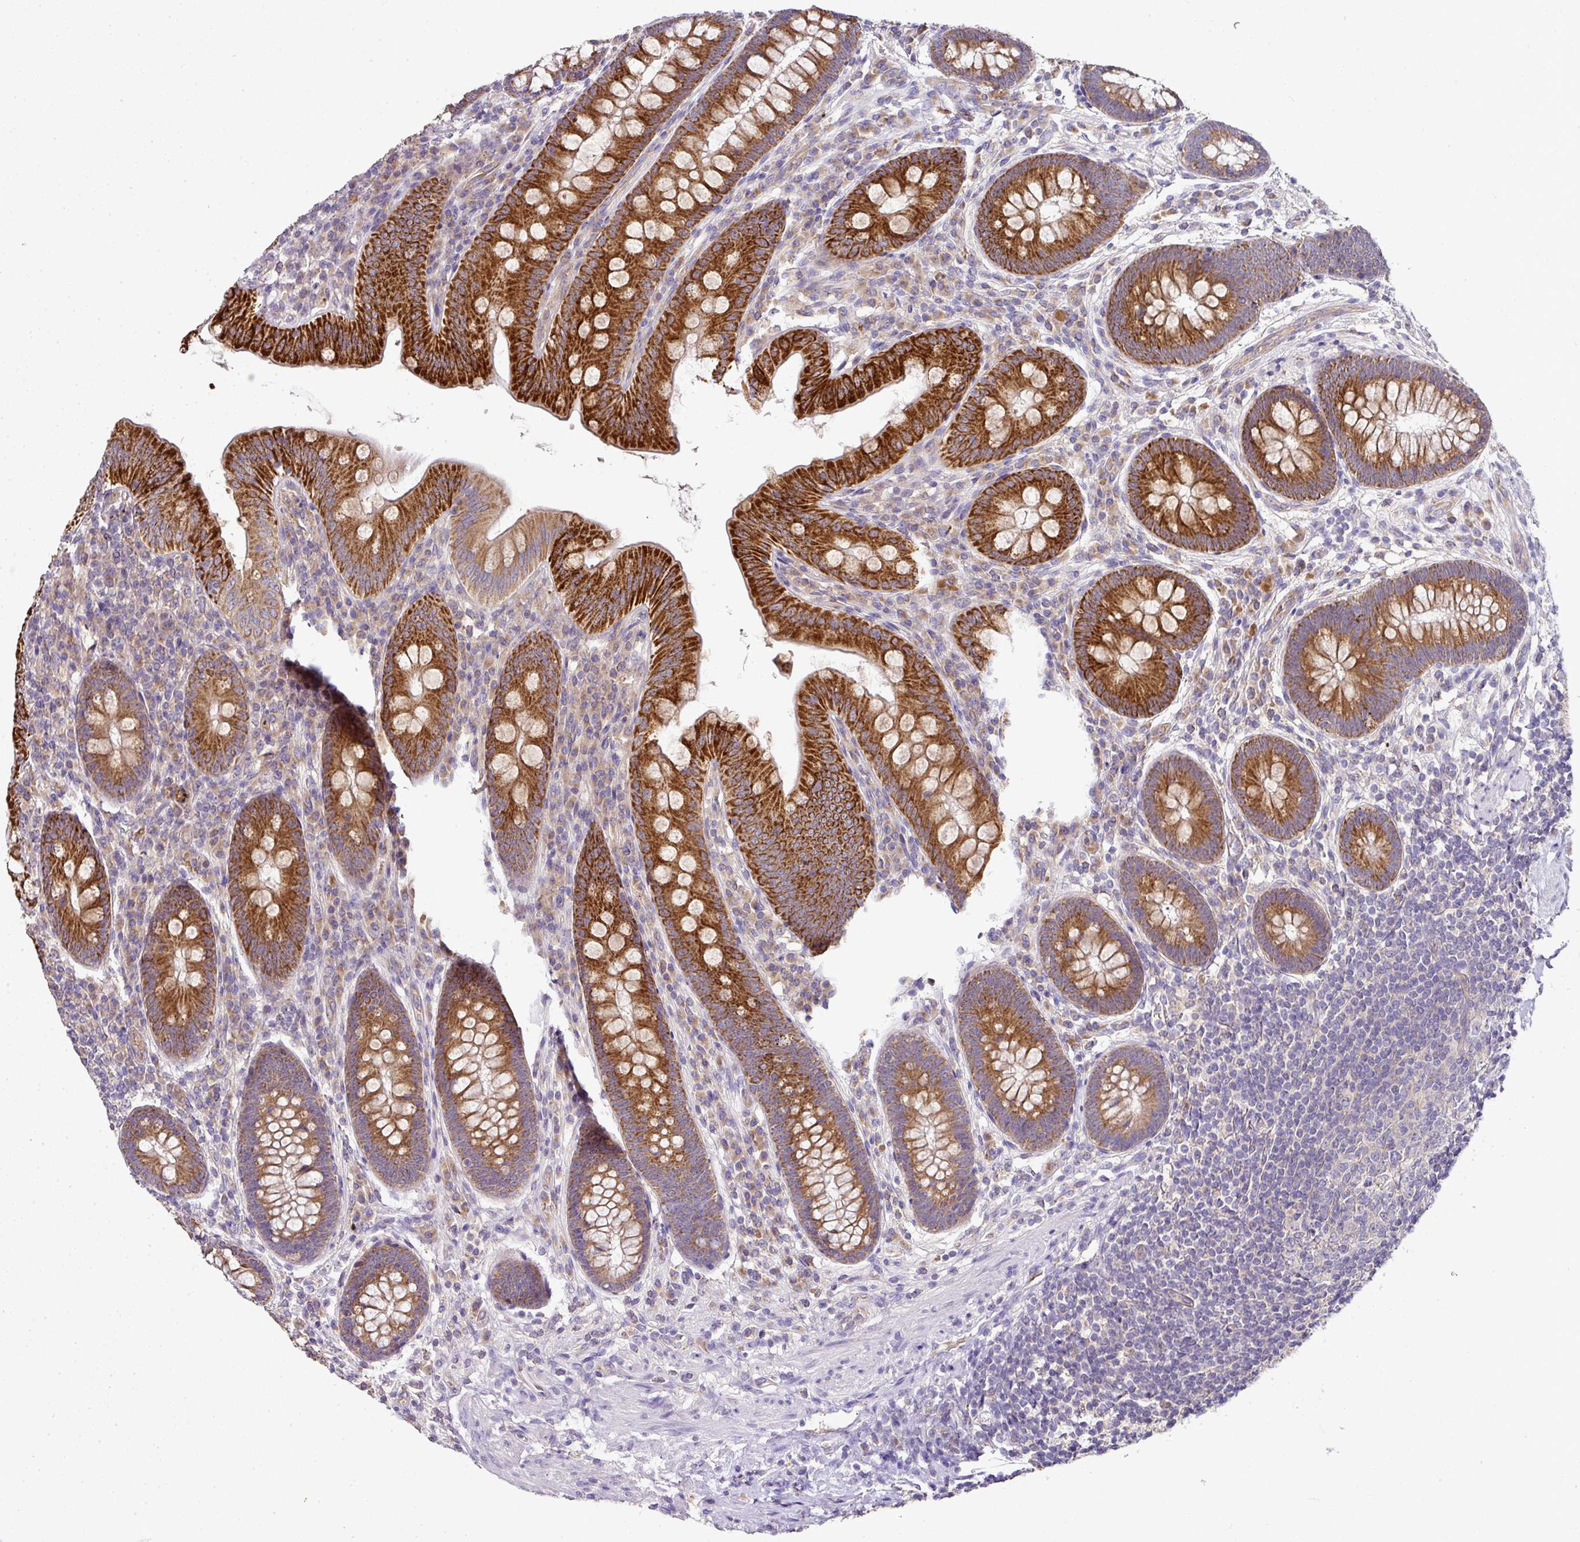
{"staining": {"intensity": "strong", "quantity": ">75%", "location": "cytoplasmic/membranous"}, "tissue": "appendix", "cell_type": "Glandular cells", "image_type": "normal", "snomed": [{"axis": "morphology", "description": "Normal tissue, NOS"}, {"axis": "topography", "description": "Appendix"}], "caption": "Protein staining by immunohistochemistry (IHC) demonstrates strong cytoplasmic/membranous positivity in about >75% of glandular cells in normal appendix. (Brightfield microscopy of DAB IHC at high magnification).", "gene": "SKIC2", "patient": {"sex": "male", "age": 71}}